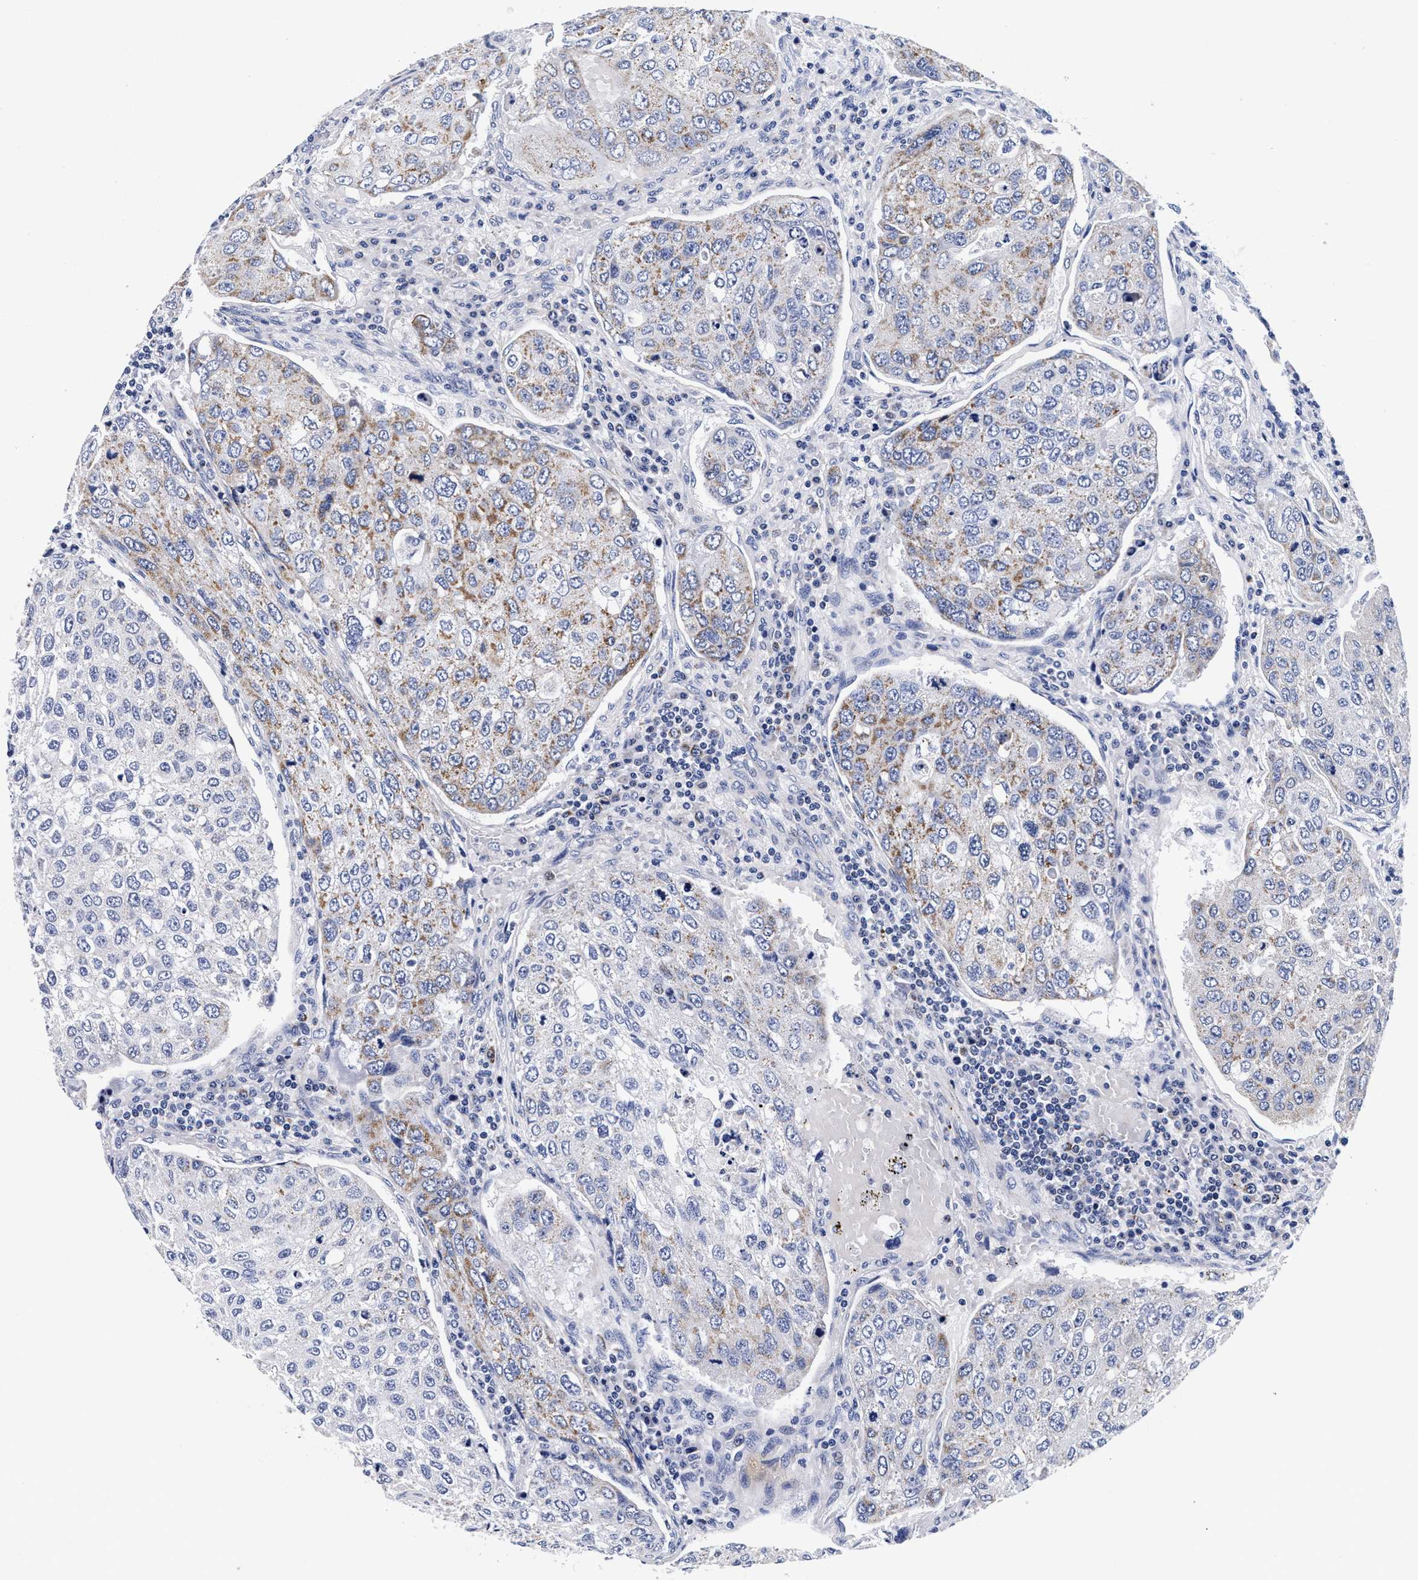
{"staining": {"intensity": "moderate", "quantity": "25%-75%", "location": "cytoplasmic/membranous"}, "tissue": "urothelial cancer", "cell_type": "Tumor cells", "image_type": "cancer", "snomed": [{"axis": "morphology", "description": "Urothelial carcinoma, High grade"}, {"axis": "topography", "description": "Lymph node"}, {"axis": "topography", "description": "Urinary bladder"}], "caption": "Brown immunohistochemical staining in high-grade urothelial carcinoma demonstrates moderate cytoplasmic/membranous staining in about 25%-75% of tumor cells.", "gene": "RAB3B", "patient": {"sex": "male", "age": 51}}